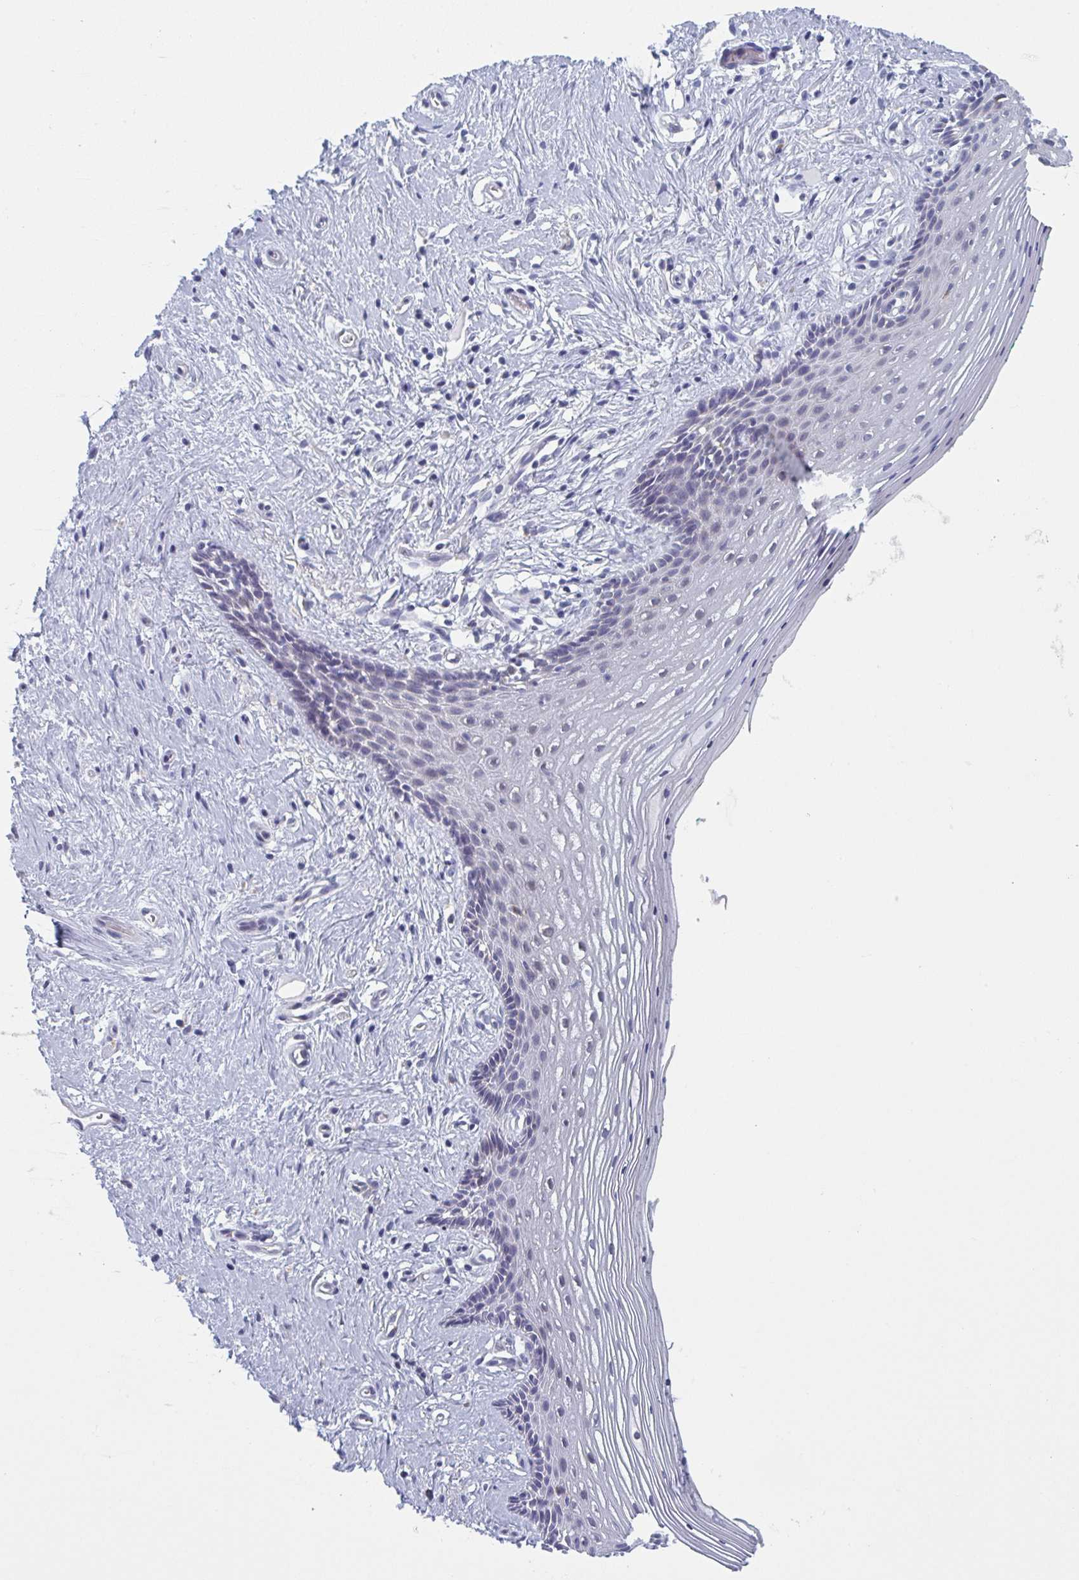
{"staining": {"intensity": "negative", "quantity": "none", "location": "none"}, "tissue": "vagina", "cell_type": "Squamous epithelial cells", "image_type": "normal", "snomed": [{"axis": "morphology", "description": "Normal tissue, NOS"}, {"axis": "topography", "description": "Vagina"}], "caption": "Squamous epithelial cells show no significant protein expression in benign vagina.", "gene": "NIPSNAP1", "patient": {"sex": "female", "age": 42}}